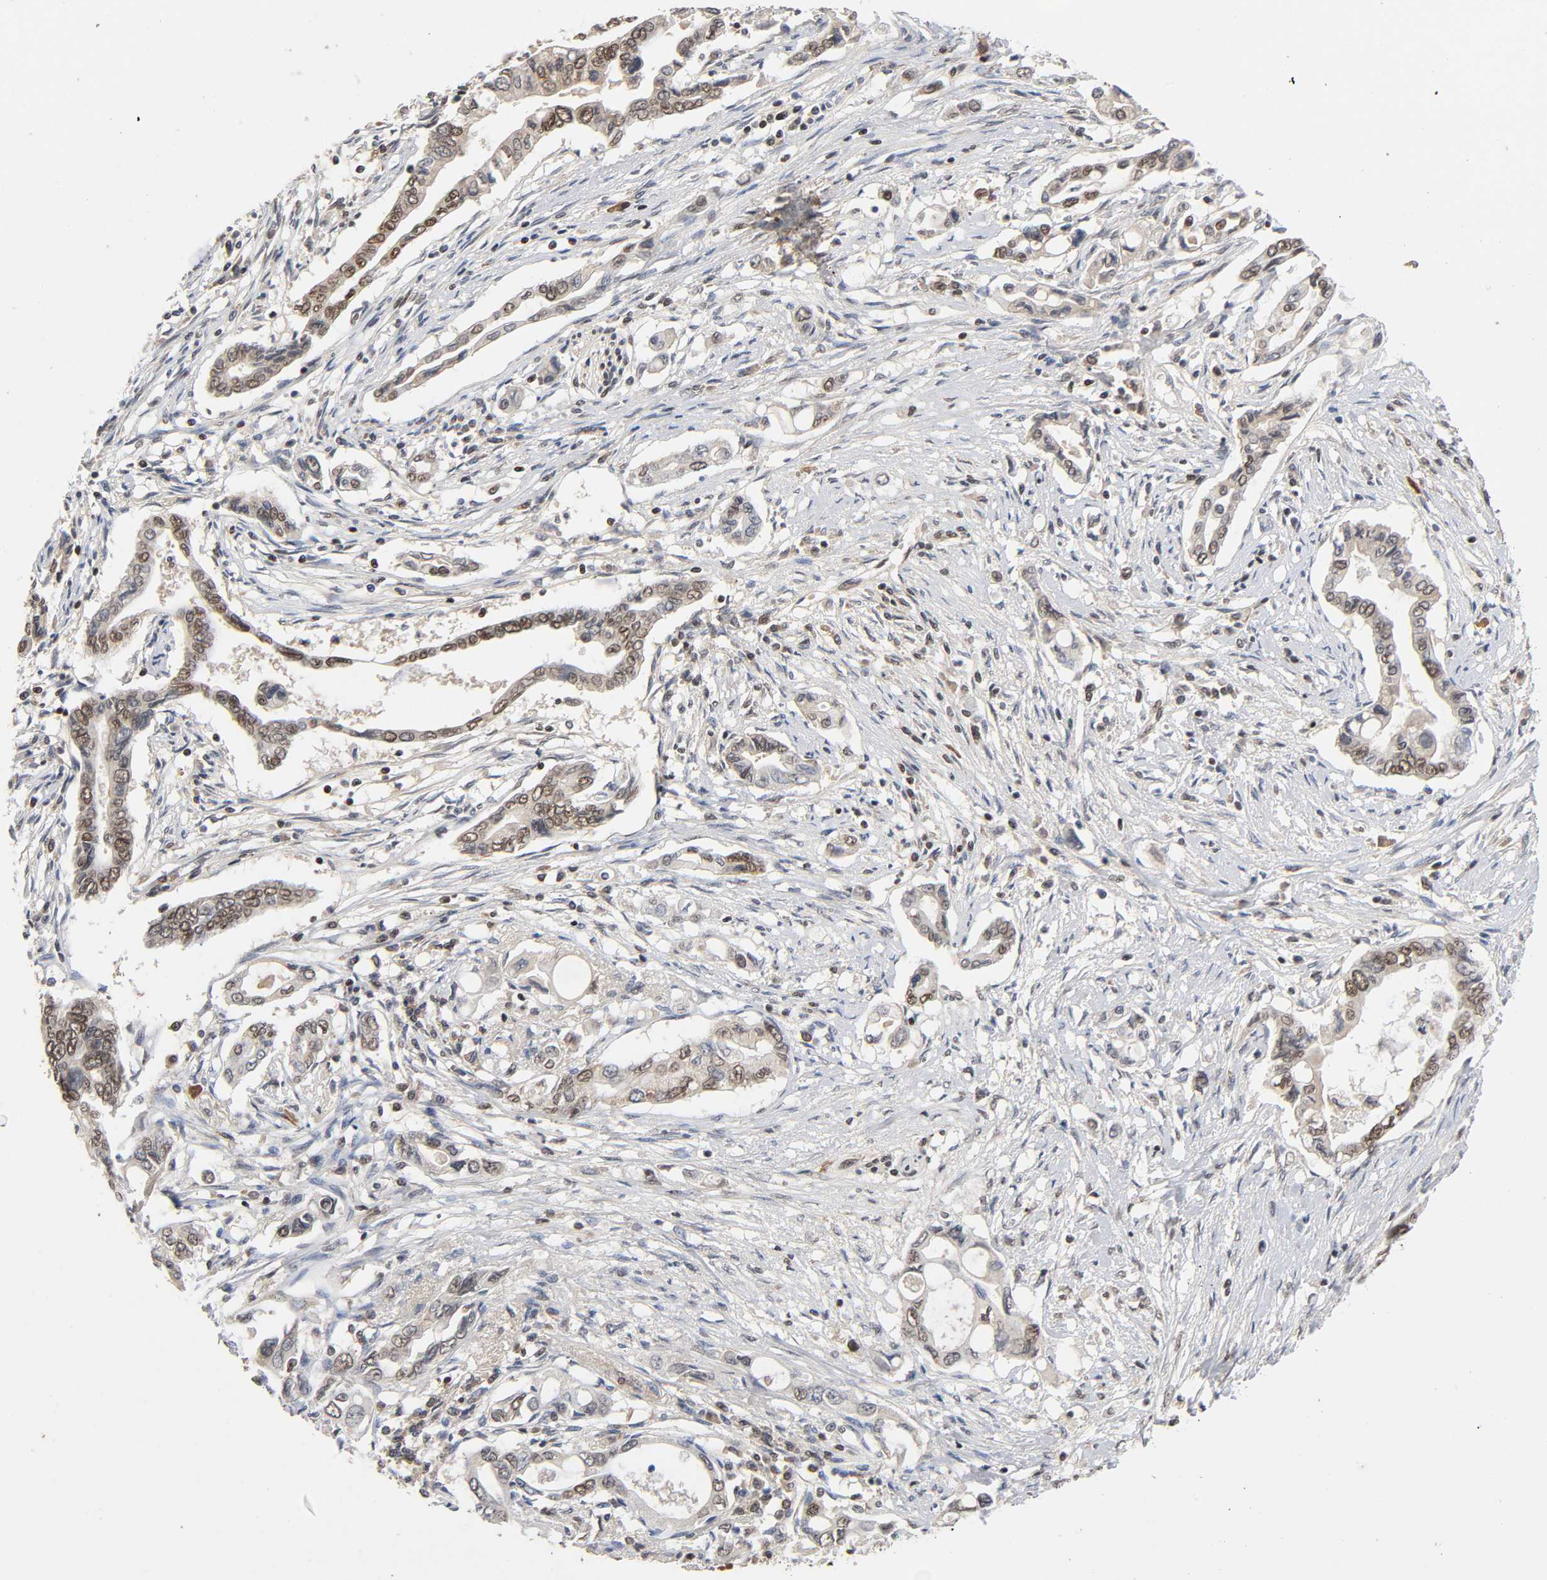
{"staining": {"intensity": "moderate", "quantity": "25%-75%", "location": "cytoplasmic/membranous,nuclear"}, "tissue": "pancreatic cancer", "cell_type": "Tumor cells", "image_type": "cancer", "snomed": [{"axis": "morphology", "description": "Adenocarcinoma, NOS"}, {"axis": "topography", "description": "Pancreas"}], "caption": "Approximately 25%-75% of tumor cells in pancreatic cancer (adenocarcinoma) display moderate cytoplasmic/membranous and nuclear protein positivity as visualized by brown immunohistochemical staining.", "gene": "ZNF384", "patient": {"sex": "female", "age": 57}}